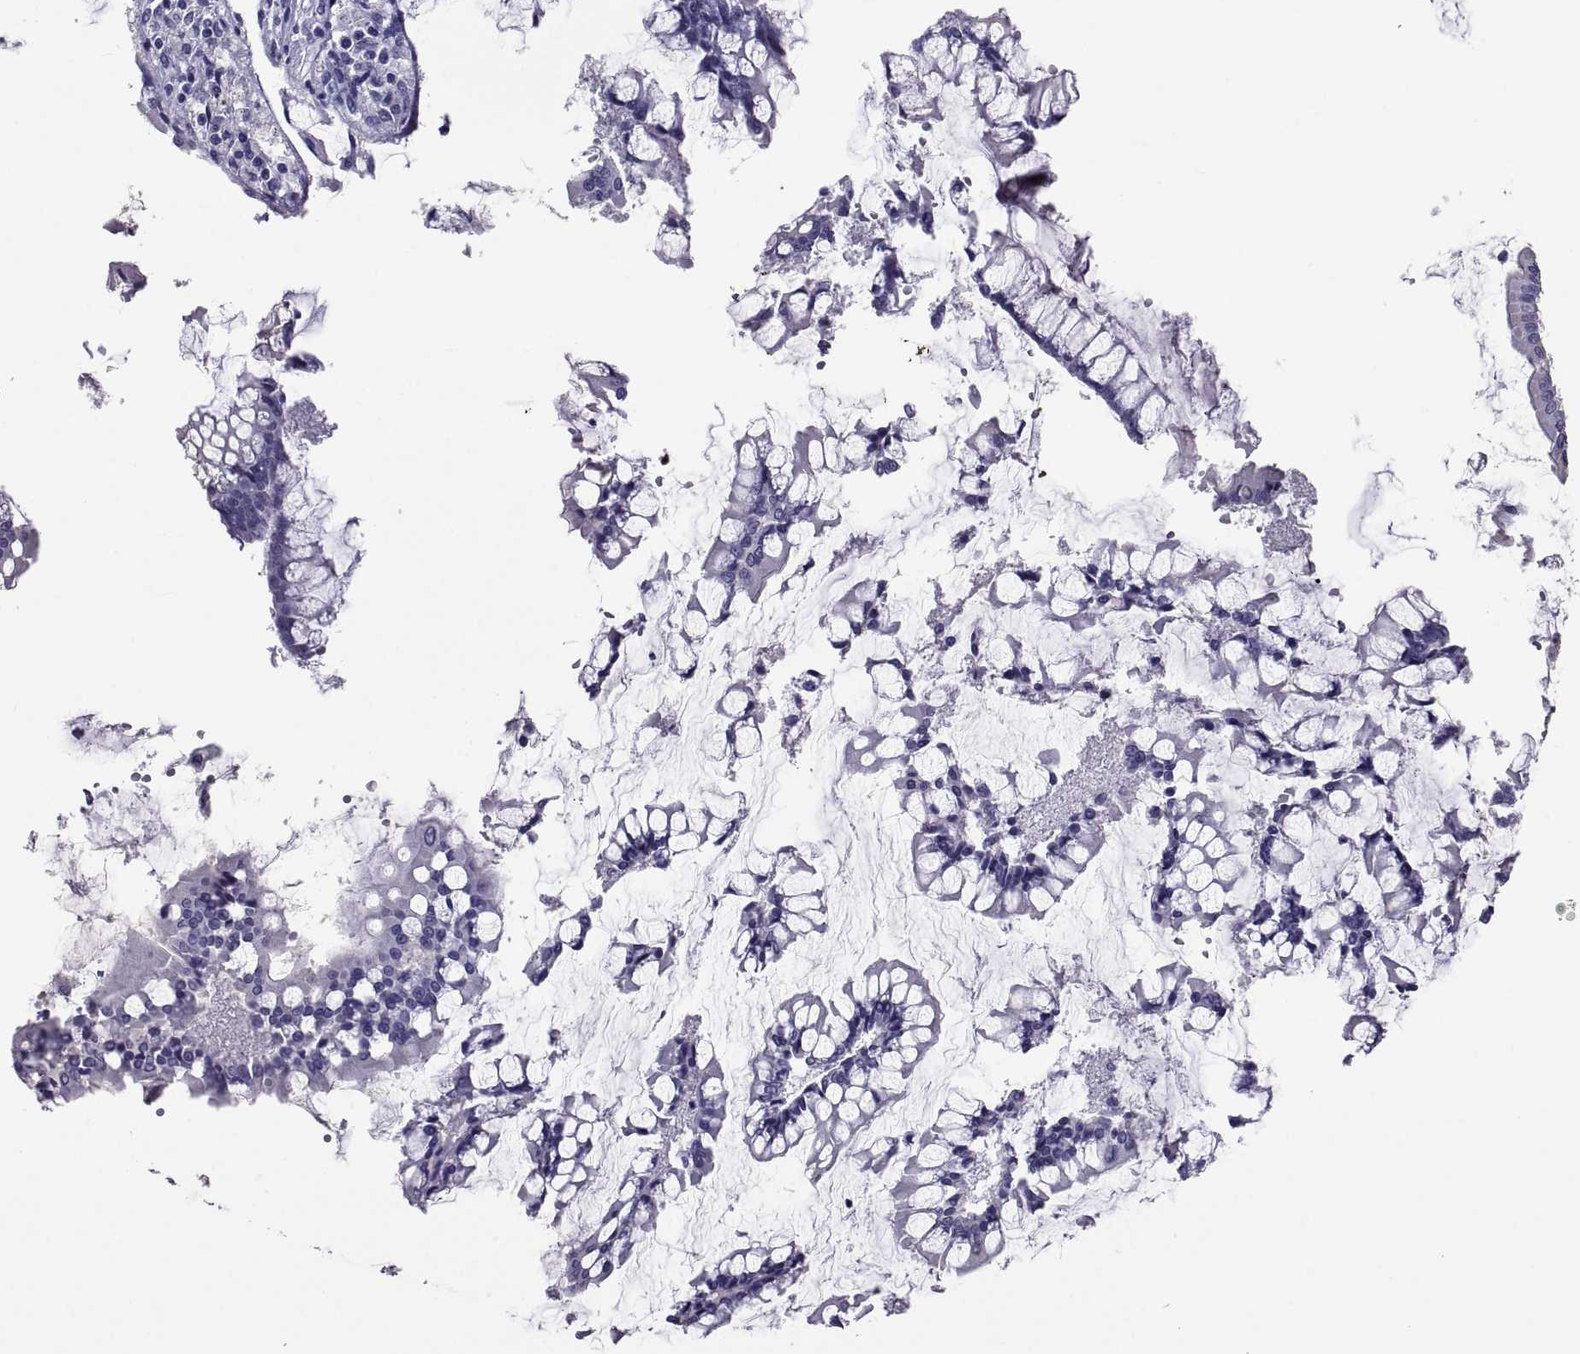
{"staining": {"intensity": "negative", "quantity": "none", "location": "none"}, "tissue": "carcinoid", "cell_type": "Tumor cells", "image_type": "cancer", "snomed": [{"axis": "morphology", "description": "Carcinoid, malignant, NOS"}, {"axis": "topography", "description": "Small intestine"}], "caption": "Micrograph shows no significant protein positivity in tumor cells of malignant carcinoid.", "gene": "TGFBR3L", "patient": {"sex": "female", "age": 65}}